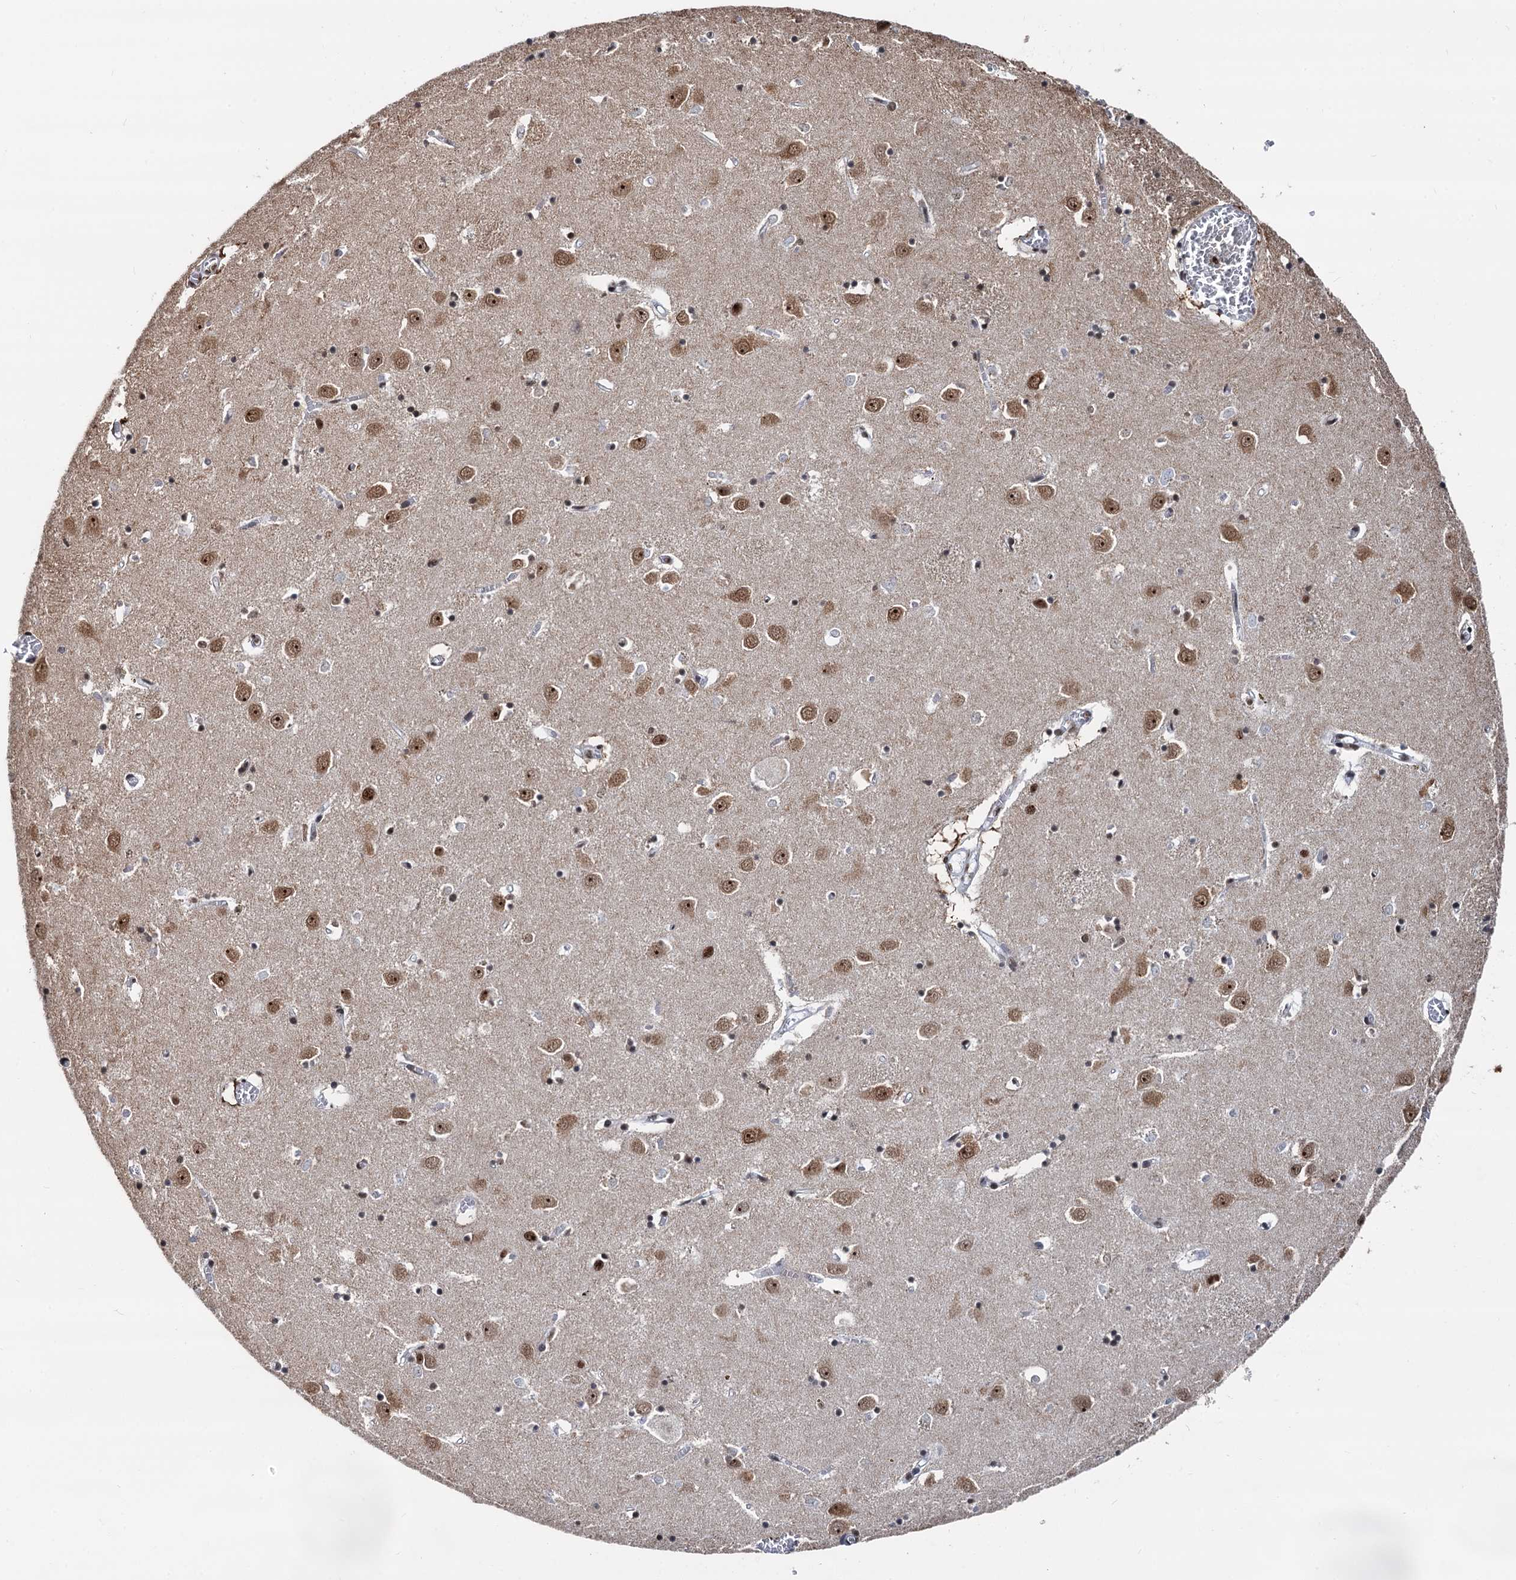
{"staining": {"intensity": "strong", "quantity": ">75%", "location": "nuclear"}, "tissue": "caudate", "cell_type": "Glial cells", "image_type": "normal", "snomed": [{"axis": "morphology", "description": "Normal tissue, NOS"}, {"axis": "topography", "description": "Lateral ventricle wall"}], "caption": "This photomicrograph shows immunohistochemistry (IHC) staining of normal human caudate, with high strong nuclear positivity in about >75% of glial cells.", "gene": "DDX23", "patient": {"sex": "male", "age": 70}}